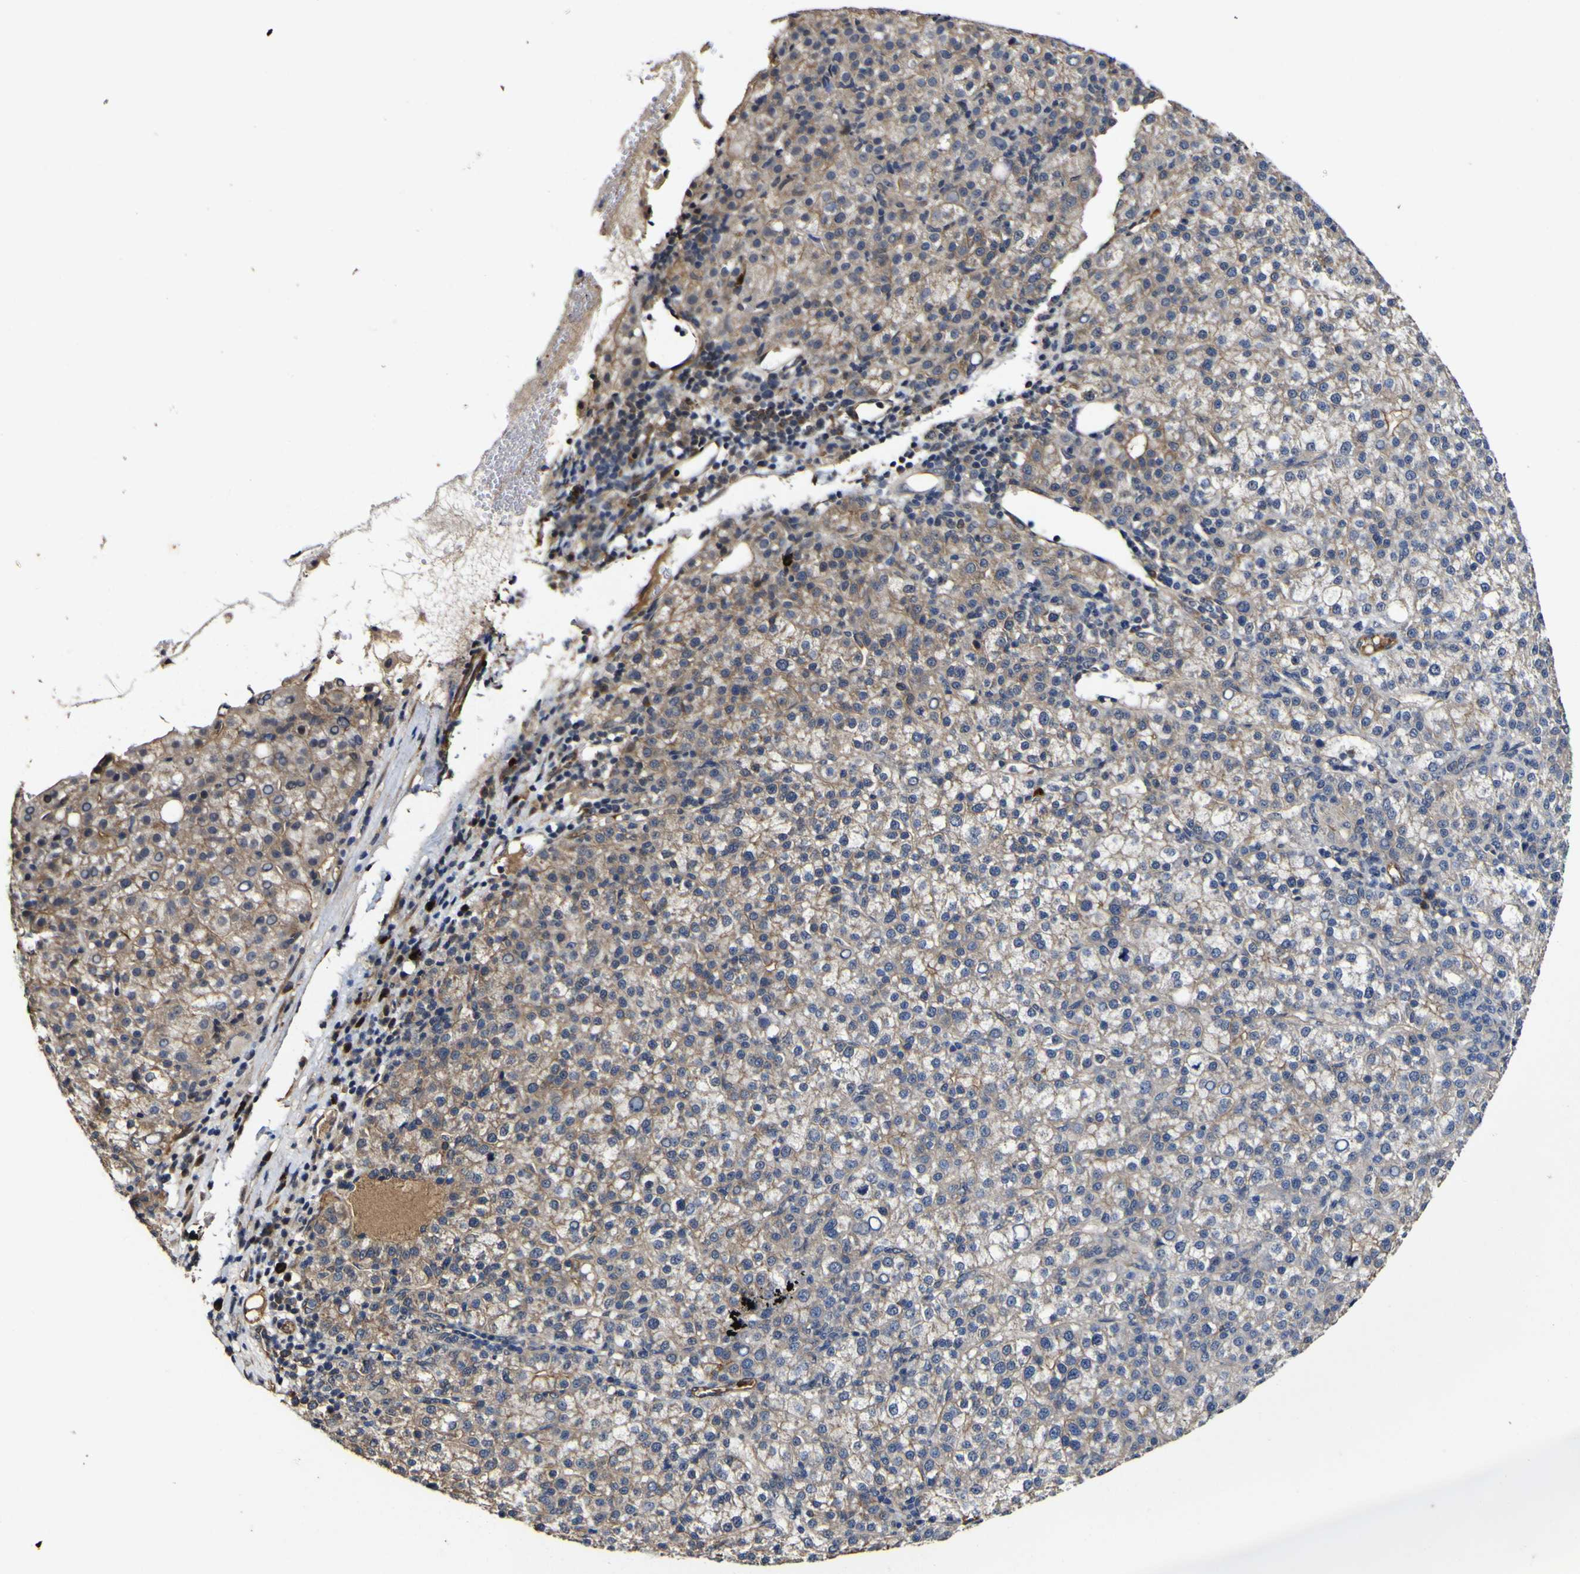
{"staining": {"intensity": "weak", "quantity": "<25%", "location": "cytoplasmic/membranous"}, "tissue": "liver cancer", "cell_type": "Tumor cells", "image_type": "cancer", "snomed": [{"axis": "morphology", "description": "Carcinoma, Hepatocellular, NOS"}, {"axis": "topography", "description": "Liver"}], "caption": "DAB immunohistochemical staining of liver cancer shows no significant staining in tumor cells.", "gene": "CCL2", "patient": {"sex": "female", "age": 58}}